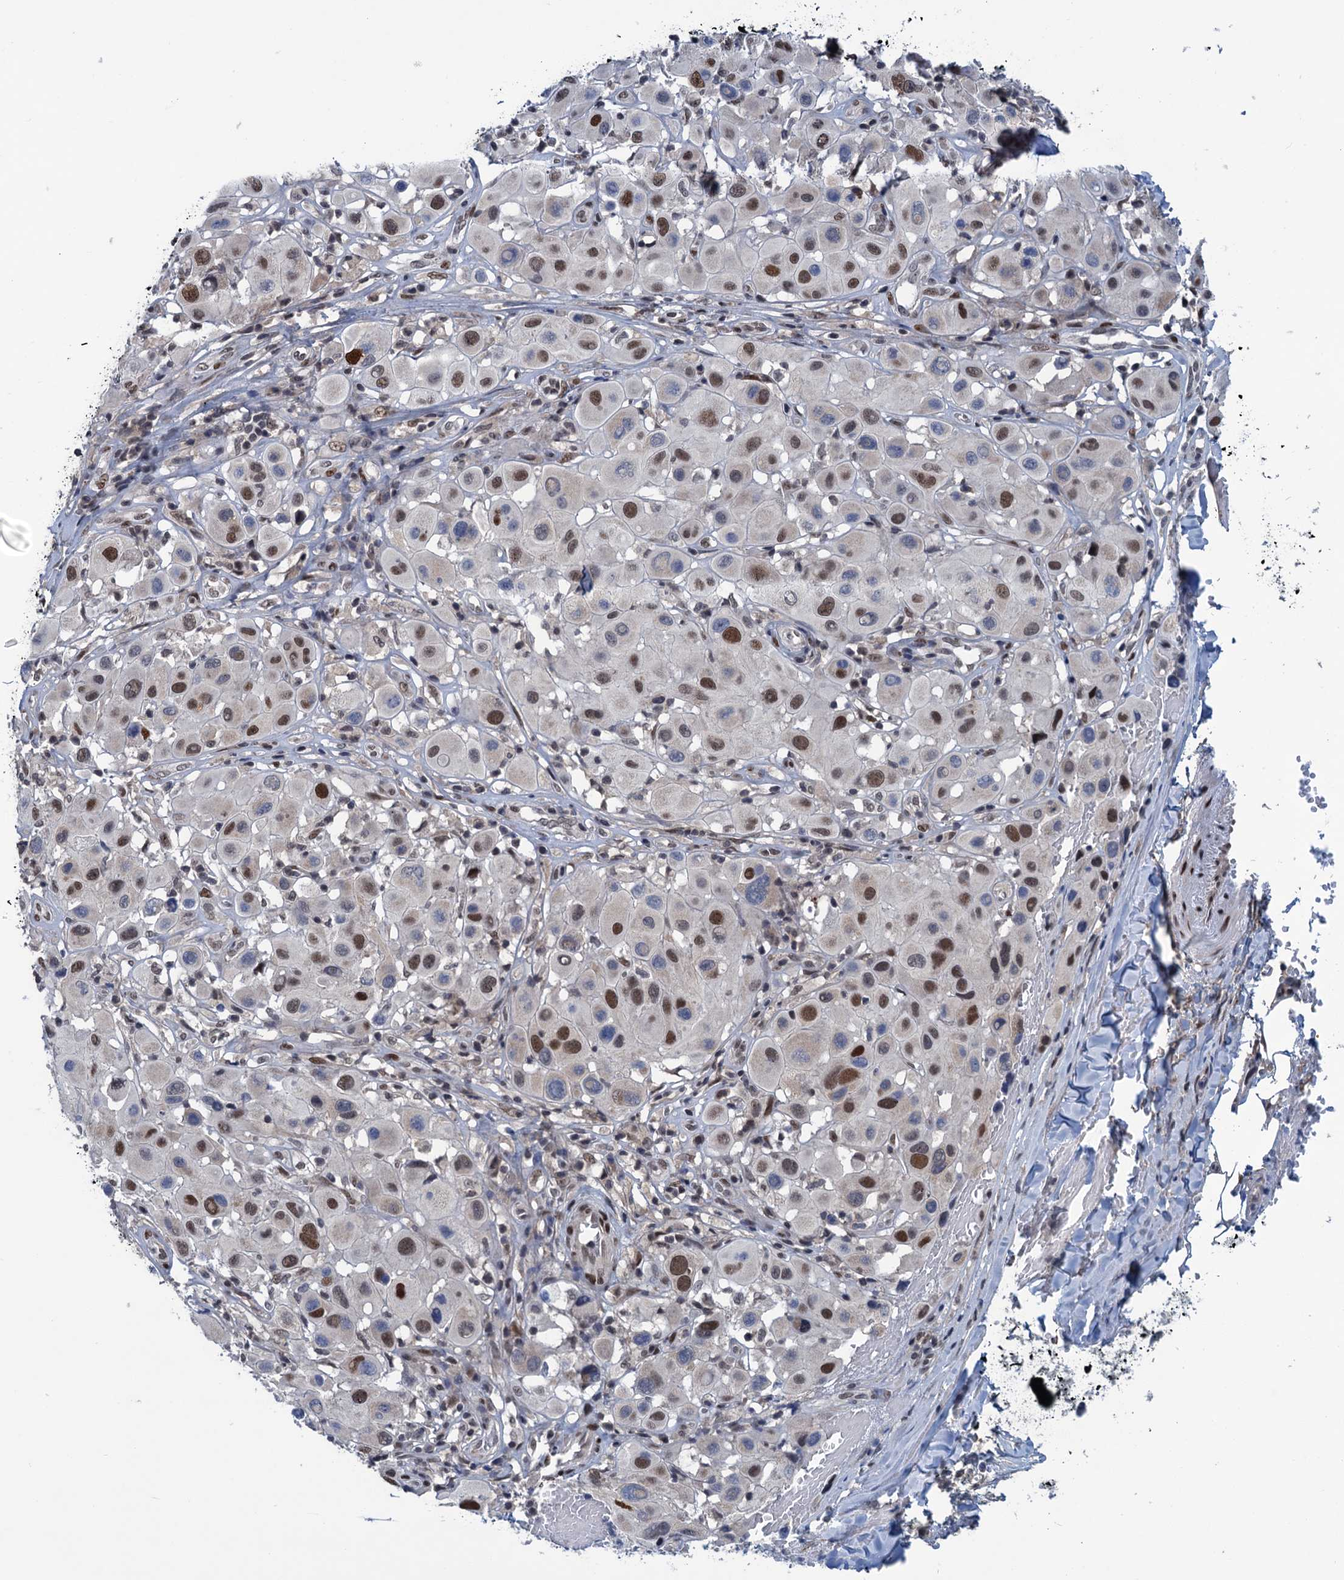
{"staining": {"intensity": "moderate", "quantity": "25%-75%", "location": "nuclear"}, "tissue": "melanoma", "cell_type": "Tumor cells", "image_type": "cancer", "snomed": [{"axis": "morphology", "description": "Malignant melanoma, Metastatic site"}, {"axis": "topography", "description": "Skin"}], "caption": "Protein expression by immunohistochemistry (IHC) exhibits moderate nuclear staining in approximately 25%-75% of tumor cells in melanoma.", "gene": "SAE1", "patient": {"sex": "male", "age": 41}}